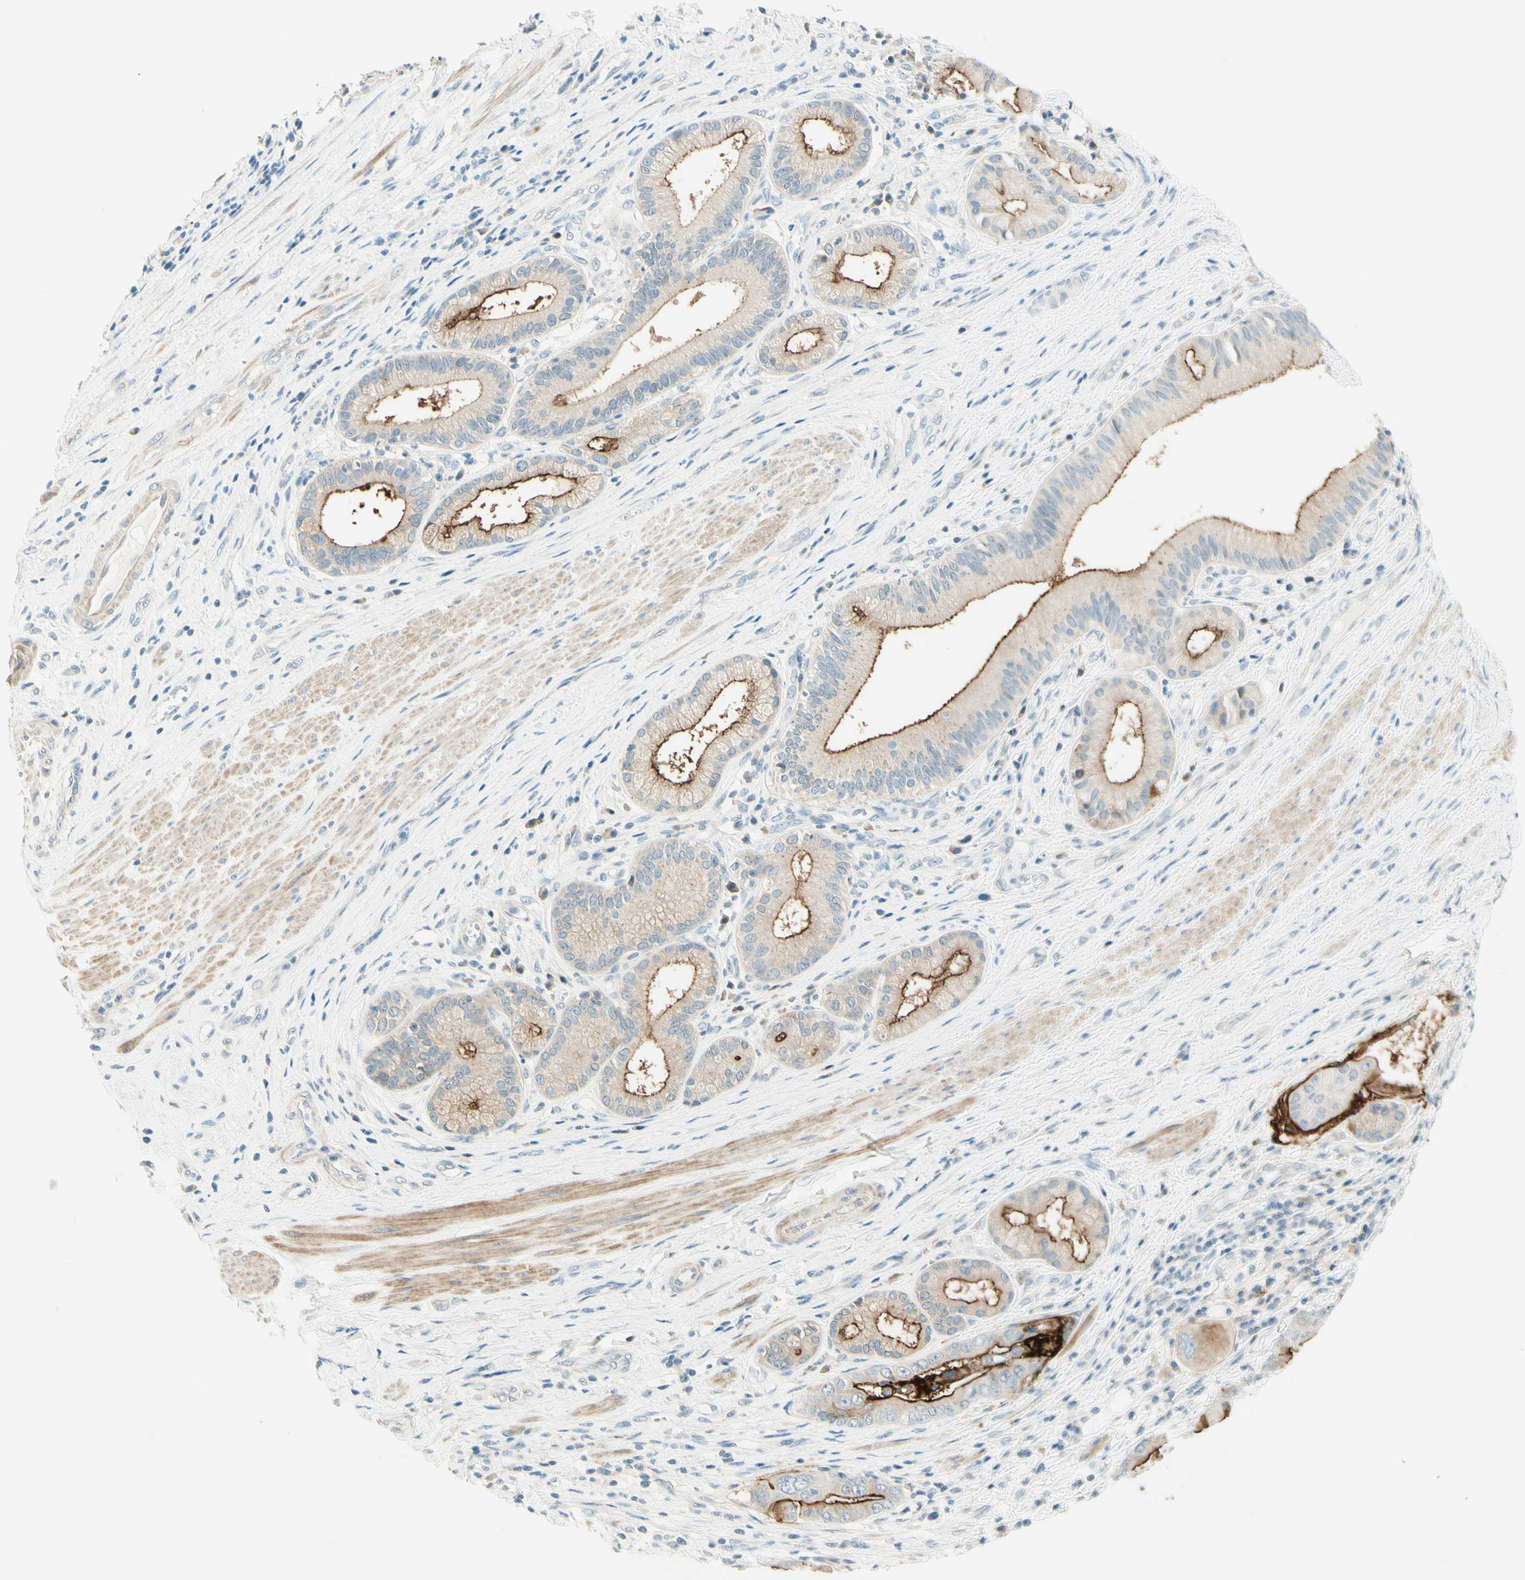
{"staining": {"intensity": "strong", "quantity": "25%-75%", "location": "cytoplasmic/membranous"}, "tissue": "pancreatic cancer", "cell_type": "Tumor cells", "image_type": "cancer", "snomed": [{"axis": "morphology", "description": "Adenocarcinoma, NOS"}, {"axis": "topography", "description": "Pancreas"}], "caption": "Immunohistochemistry (IHC) of human pancreatic cancer reveals high levels of strong cytoplasmic/membranous expression in about 25%-75% of tumor cells.", "gene": "PROM1", "patient": {"sex": "female", "age": 75}}